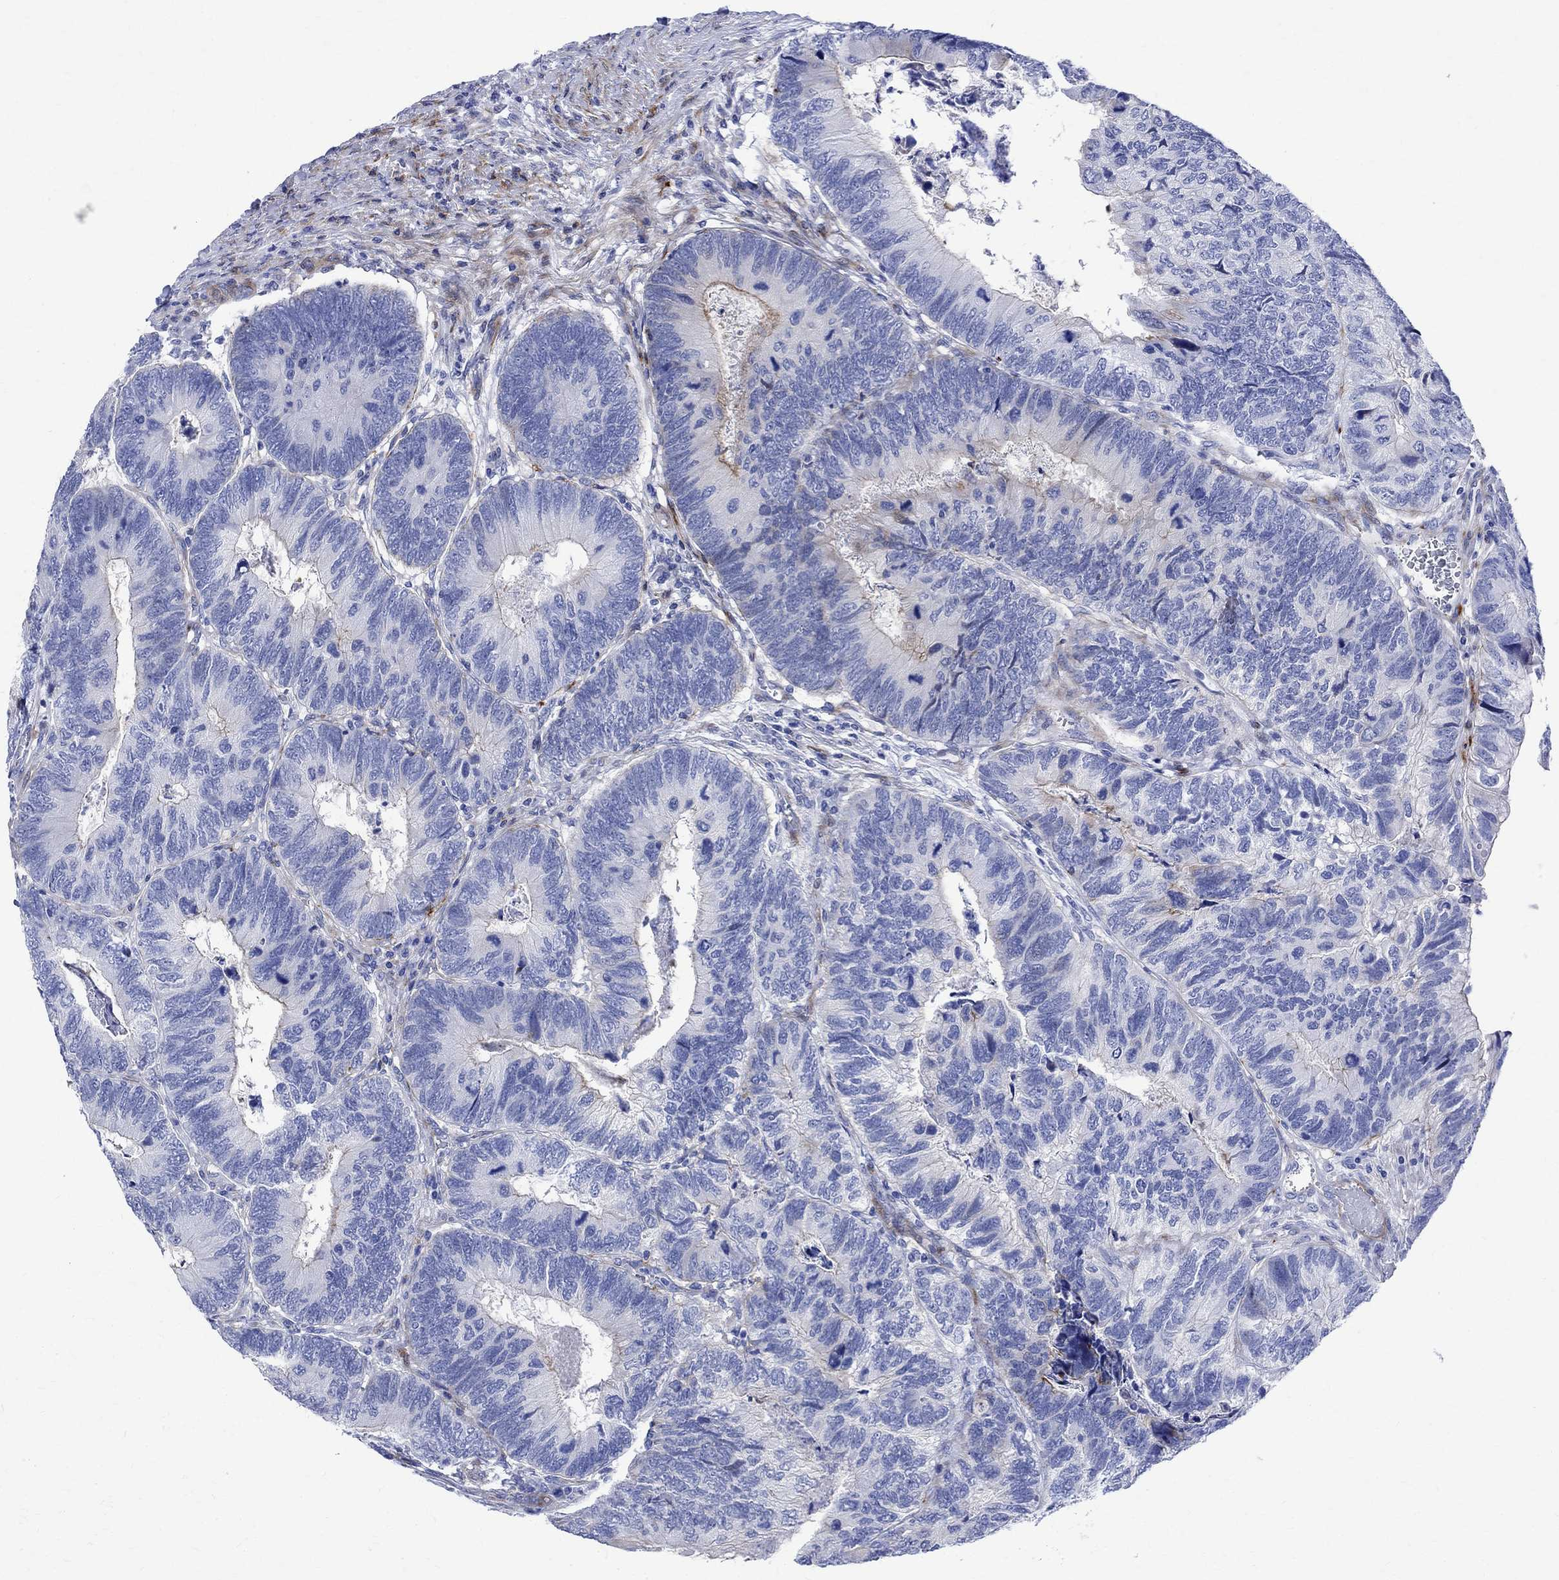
{"staining": {"intensity": "weak", "quantity": "<25%", "location": "cytoplasmic/membranous"}, "tissue": "colorectal cancer", "cell_type": "Tumor cells", "image_type": "cancer", "snomed": [{"axis": "morphology", "description": "Adenocarcinoma, NOS"}, {"axis": "topography", "description": "Colon"}], "caption": "An image of human adenocarcinoma (colorectal) is negative for staining in tumor cells. (DAB immunohistochemistry with hematoxylin counter stain).", "gene": "PARVB", "patient": {"sex": "female", "age": 67}}